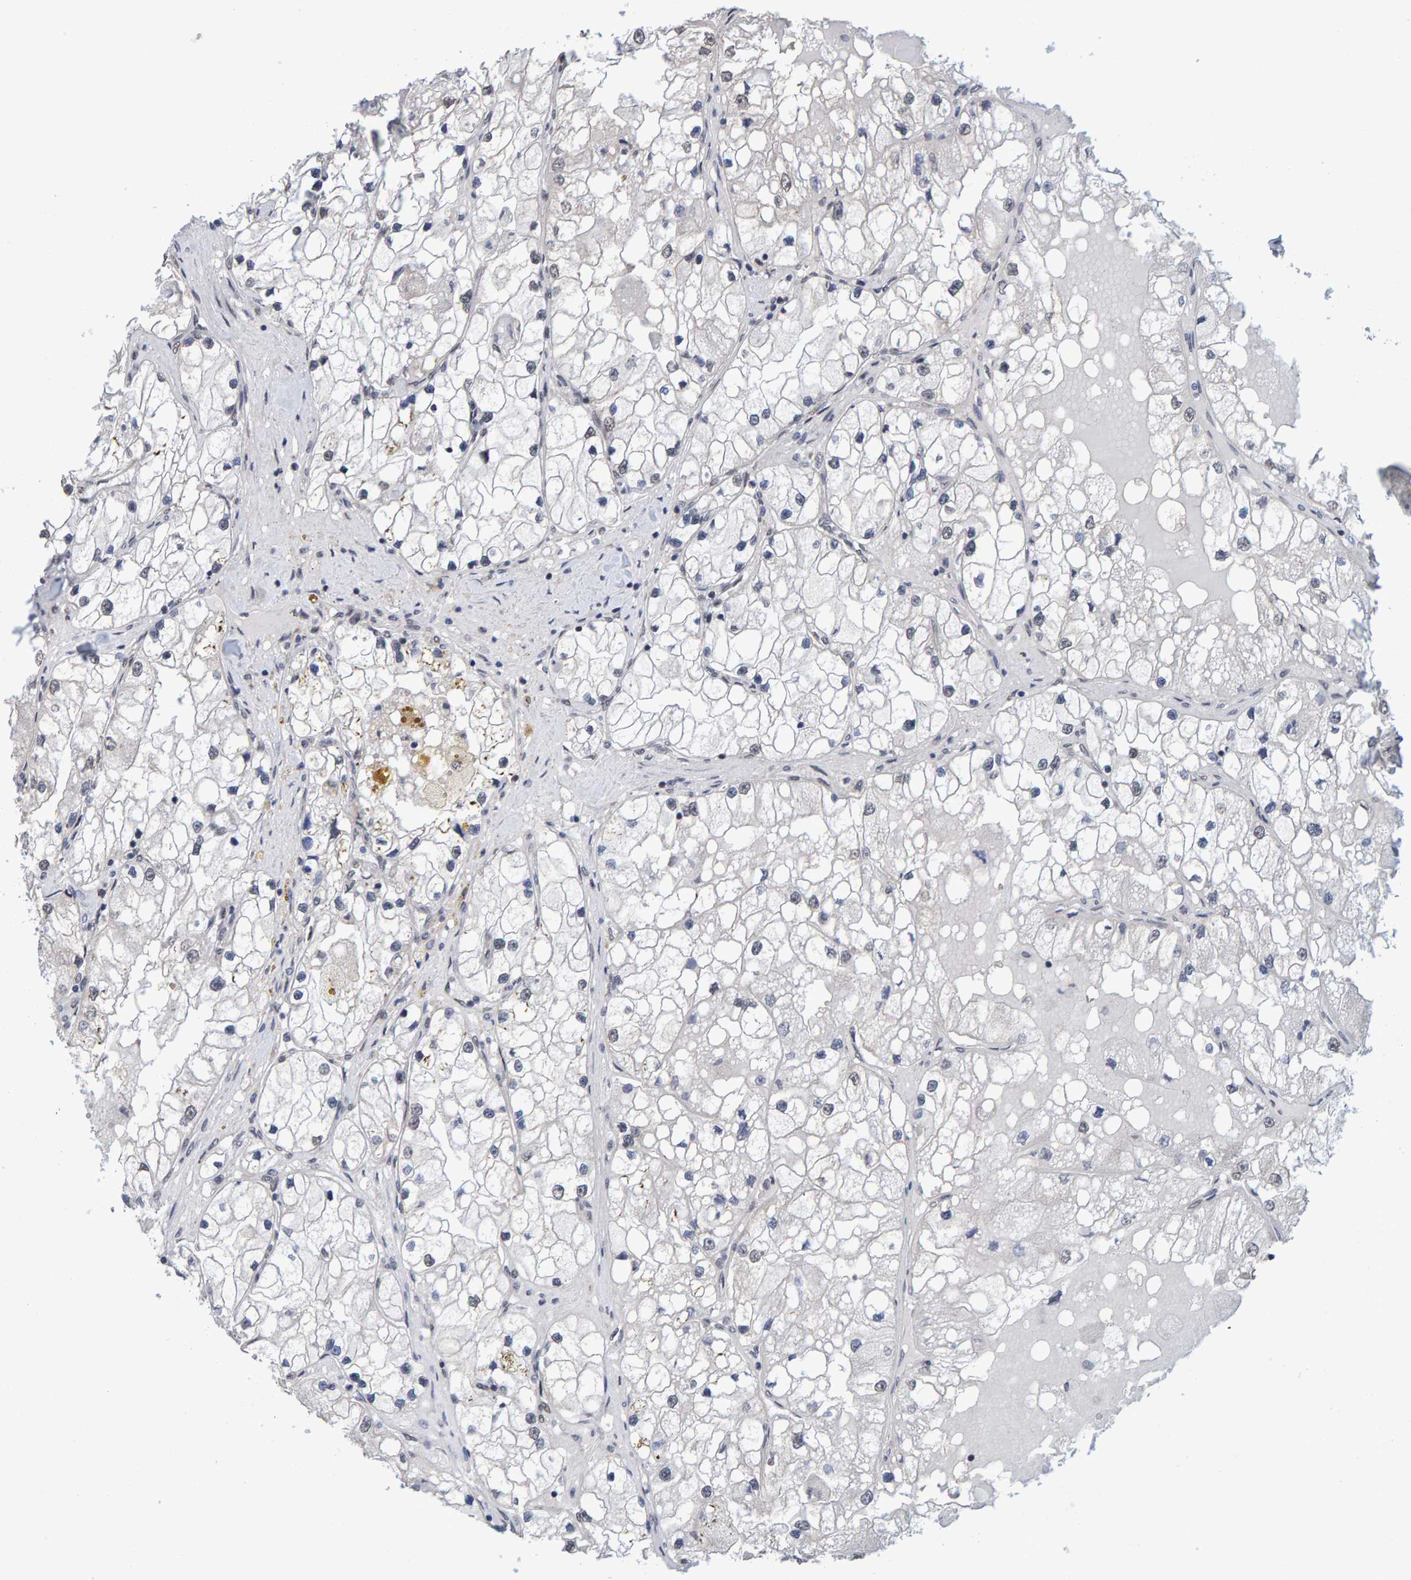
{"staining": {"intensity": "negative", "quantity": "none", "location": "none"}, "tissue": "renal cancer", "cell_type": "Tumor cells", "image_type": "cancer", "snomed": [{"axis": "morphology", "description": "Adenocarcinoma, NOS"}, {"axis": "topography", "description": "Kidney"}], "caption": "Immunohistochemistry (IHC) image of adenocarcinoma (renal) stained for a protein (brown), which exhibits no staining in tumor cells.", "gene": "USP43", "patient": {"sex": "male", "age": 68}}